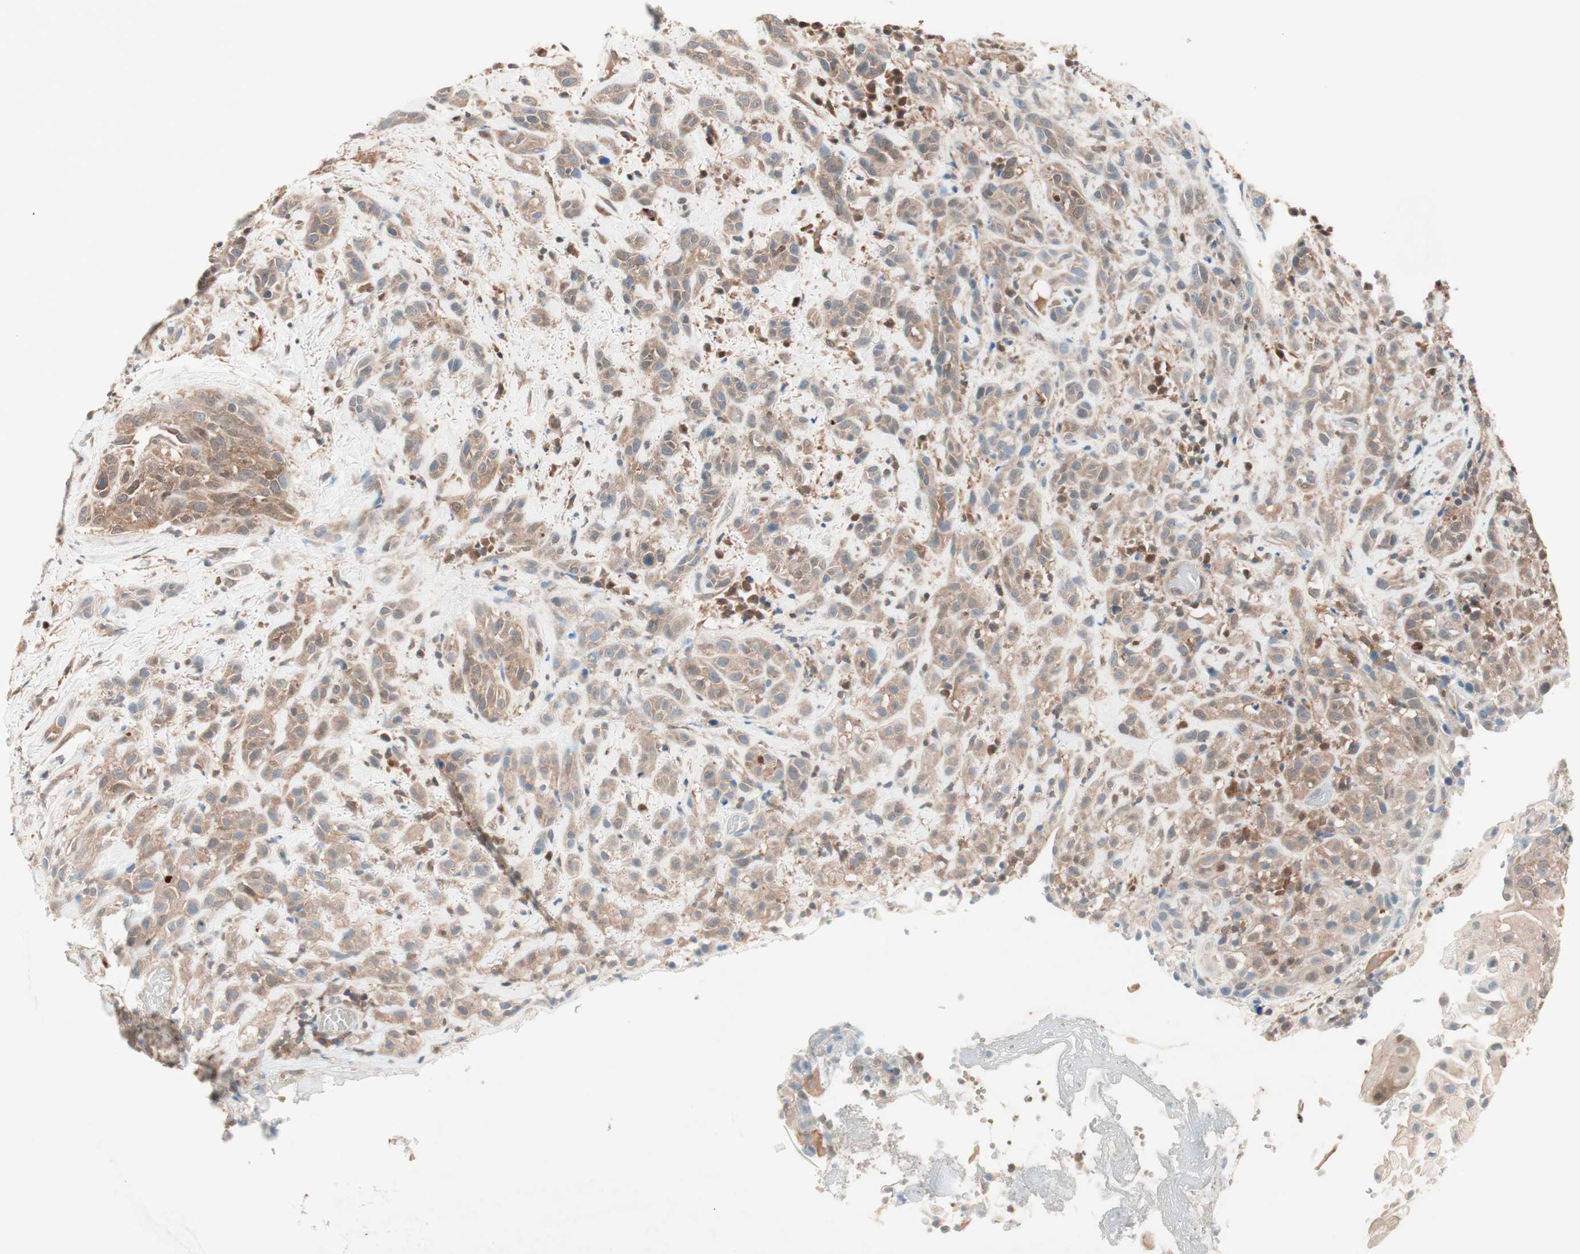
{"staining": {"intensity": "moderate", "quantity": ">75%", "location": "cytoplasmic/membranous"}, "tissue": "head and neck cancer", "cell_type": "Tumor cells", "image_type": "cancer", "snomed": [{"axis": "morphology", "description": "Squamous cell carcinoma, NOS"}, {"axis": "topography", "description": "Head-Neck"}], "caption": "This micrograph displays immunohistochemistry (IHC) staining of head and neck cancer (squamous cell carcinoma), with medium moderate cytoplasmic/membranous staining in about >75% of tumor cells.", "gene": "GALT", "patient": {"sex": "male", "age": 62}}